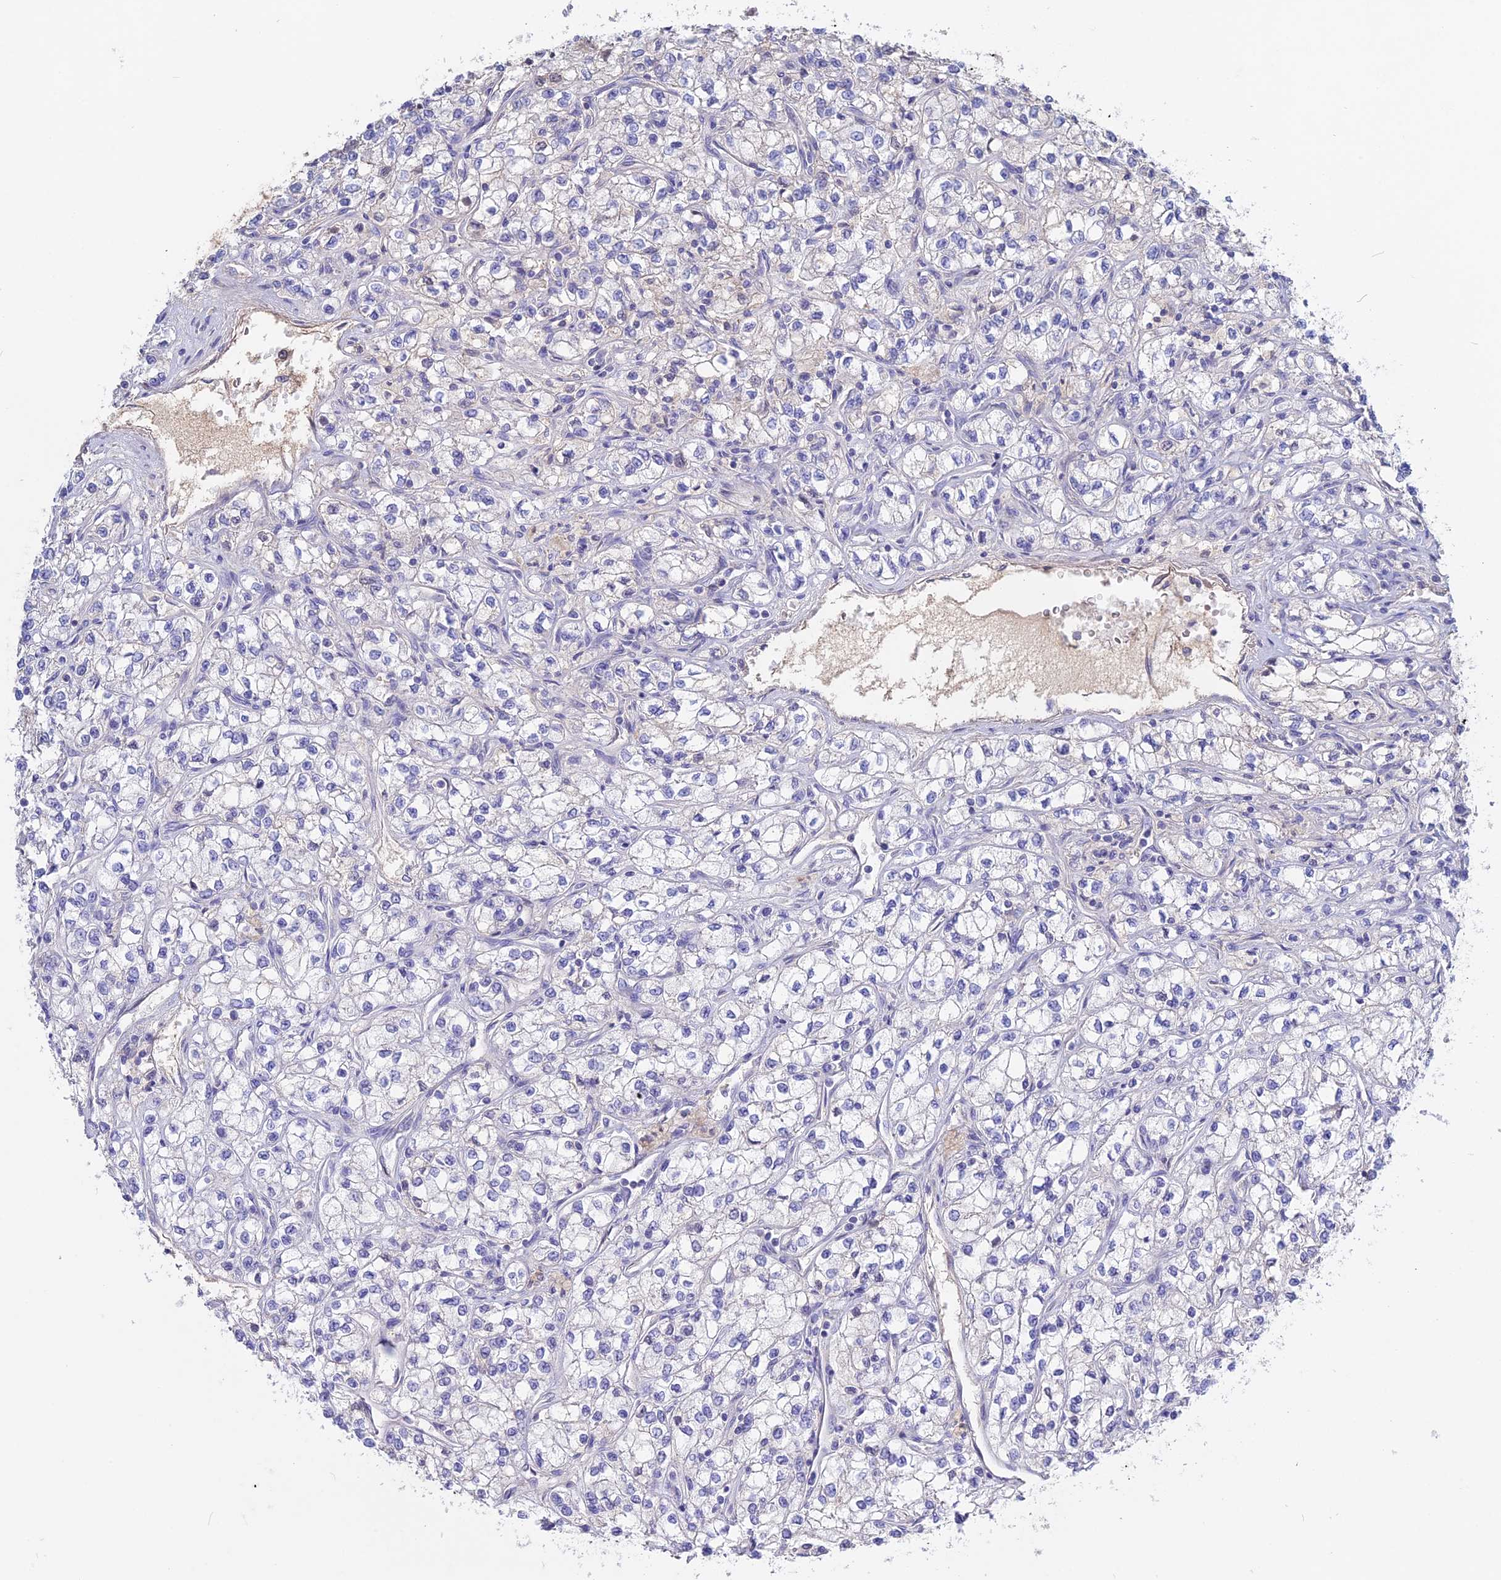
{"staining": {"intensity": "negative", "quantity": "none", "location": "none"}, "tissue": "renal cancer", "cell_type": "Tumor cells", "image_type": "cancer", "snomed": [{"axis": "morphology", "description": "Adenocarcinoma, NOS"}, {"axis": "topography", "description": "Kidney"}], "caption": "A high-resolution image shows immunohistochemistry (IHC) staining of renal cancer, which reveals no significant staining in tumor cells.", "gene": "ADGRA1", "patient": {"sex": "male", "age": 80}}